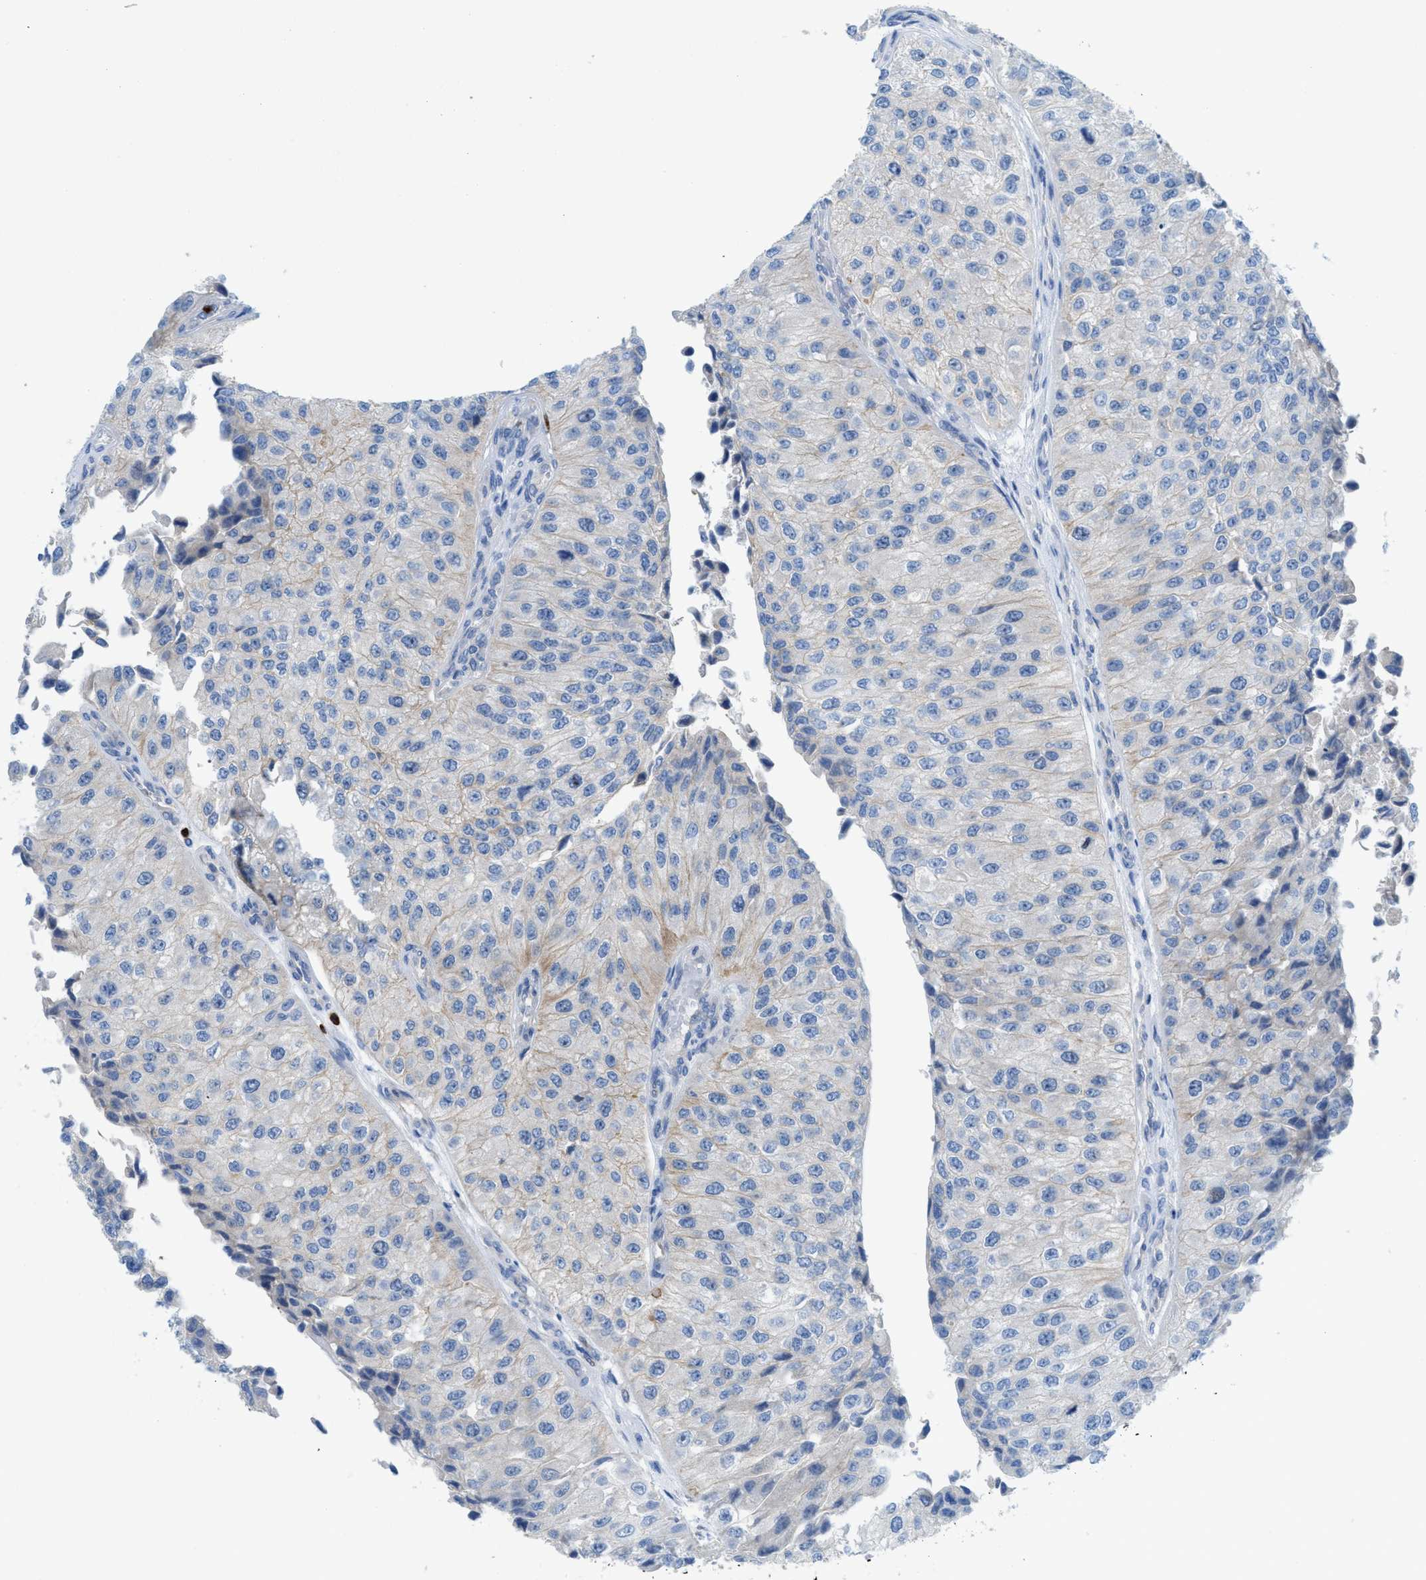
{"staining": {"intensity": "negative", "quantity": "none", "location": "none"}, "tissue": "urothelial cancer", "cell_type": "Tumor cells", "image_type": "cancer", "snomed": [{"axis": "morphology", "description": "Urothelial carcinoma, High grade"}, {"axis": "topography", "description": "Kidney"}, {"axis": "topography", "description": "Urinary bladder"}], "caption": "This image is of high-grade urothelial carcinoma stained with immunohistochemistry (IHC) to label a protein in brown with the nuclei are counter-stained blue. There is no expression in tumor cells. (Brightfield microscopy of DAB (3,3'-diaminobenzidine) immunohistochemistry (IHC) at high magnification).", "gene": "CMTM1", "patient": {"sex": "male", "age": 77}}